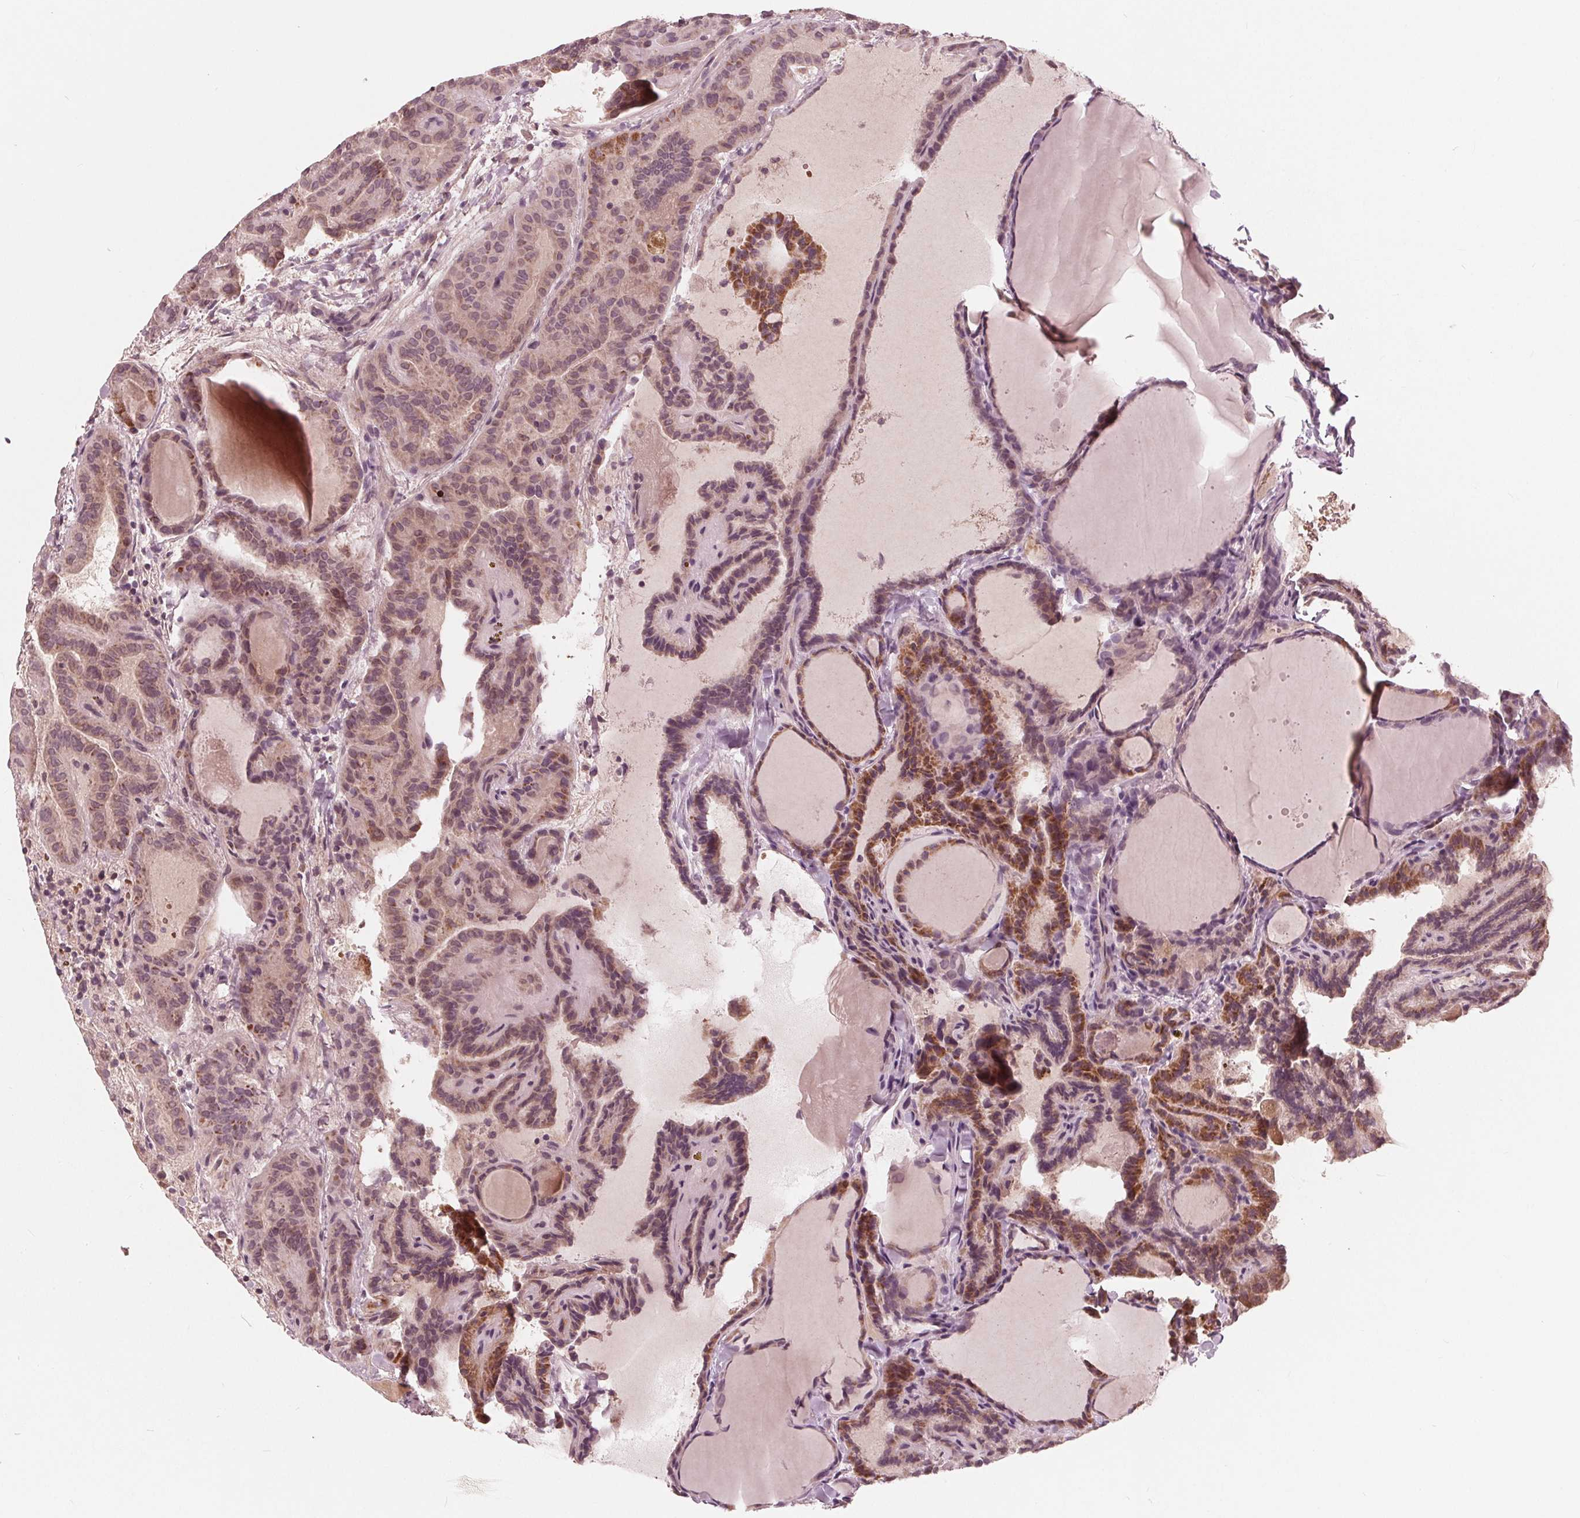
{"staining": {"intensity": "moderate", "quantity": "<25%", "location": "cytoplasmic/membranous"}, "tissue": "thyroid cancer", "cell_type": "Tumor cells", "image_type": "cancer", "snomed": [{"axis": "morphology", "description": "Papillary adenocarcinoma, NOS"}, {"axis": "topography", "description": "Thyroid gland"}], "caption": "The immunohistochemical stain shows moderate cytoplasmic/membranous expression in tumor cells of papillary adenocarcinoma (thyroid) tissue. (DAB = brown stain, brightfield microscopy at high magnification).", "gene": "UBALD1", "patient": {"sex": "female", "age": 46}}